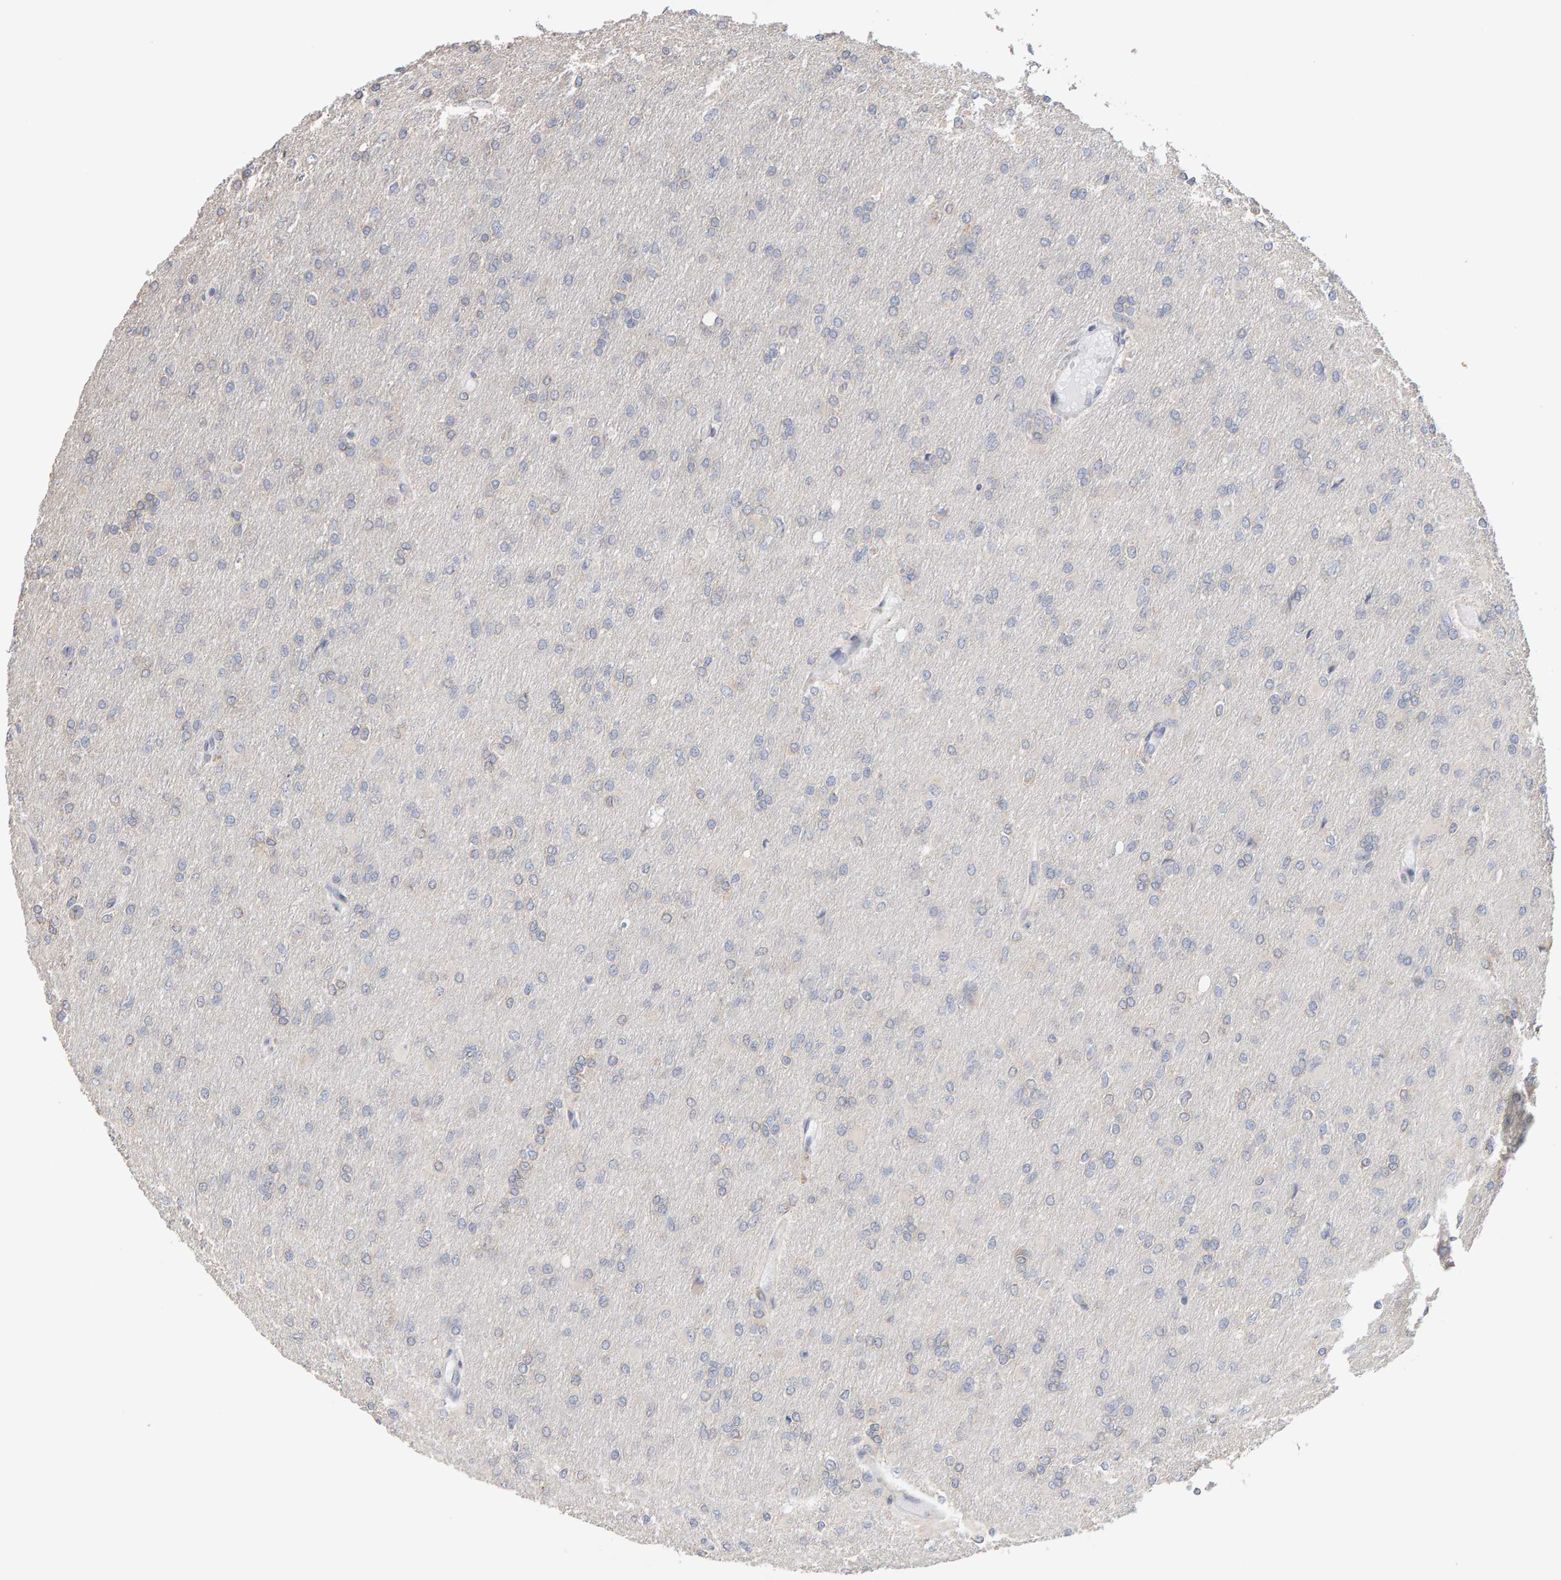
{"staining": {"intensity": "negative", "quantity": "none", "location": "none"}, "tissue": "glioma", "cell_type": "Tumor cells", "image_type": "cancer", "snomed": [{"axis": "morphology", "description": "Glioma, malignant, High grade"}, {"axis": "topography", "description": "Cerebral cortex"}], "caption": "Immunohistochemistry photomicrograph of human malignant glioma (high-grade) stained for a protein (brown), which exhibits no staining in tumor cells.", "gene": "SGPL1", "patient": {"sex": "female", "age": 36}}